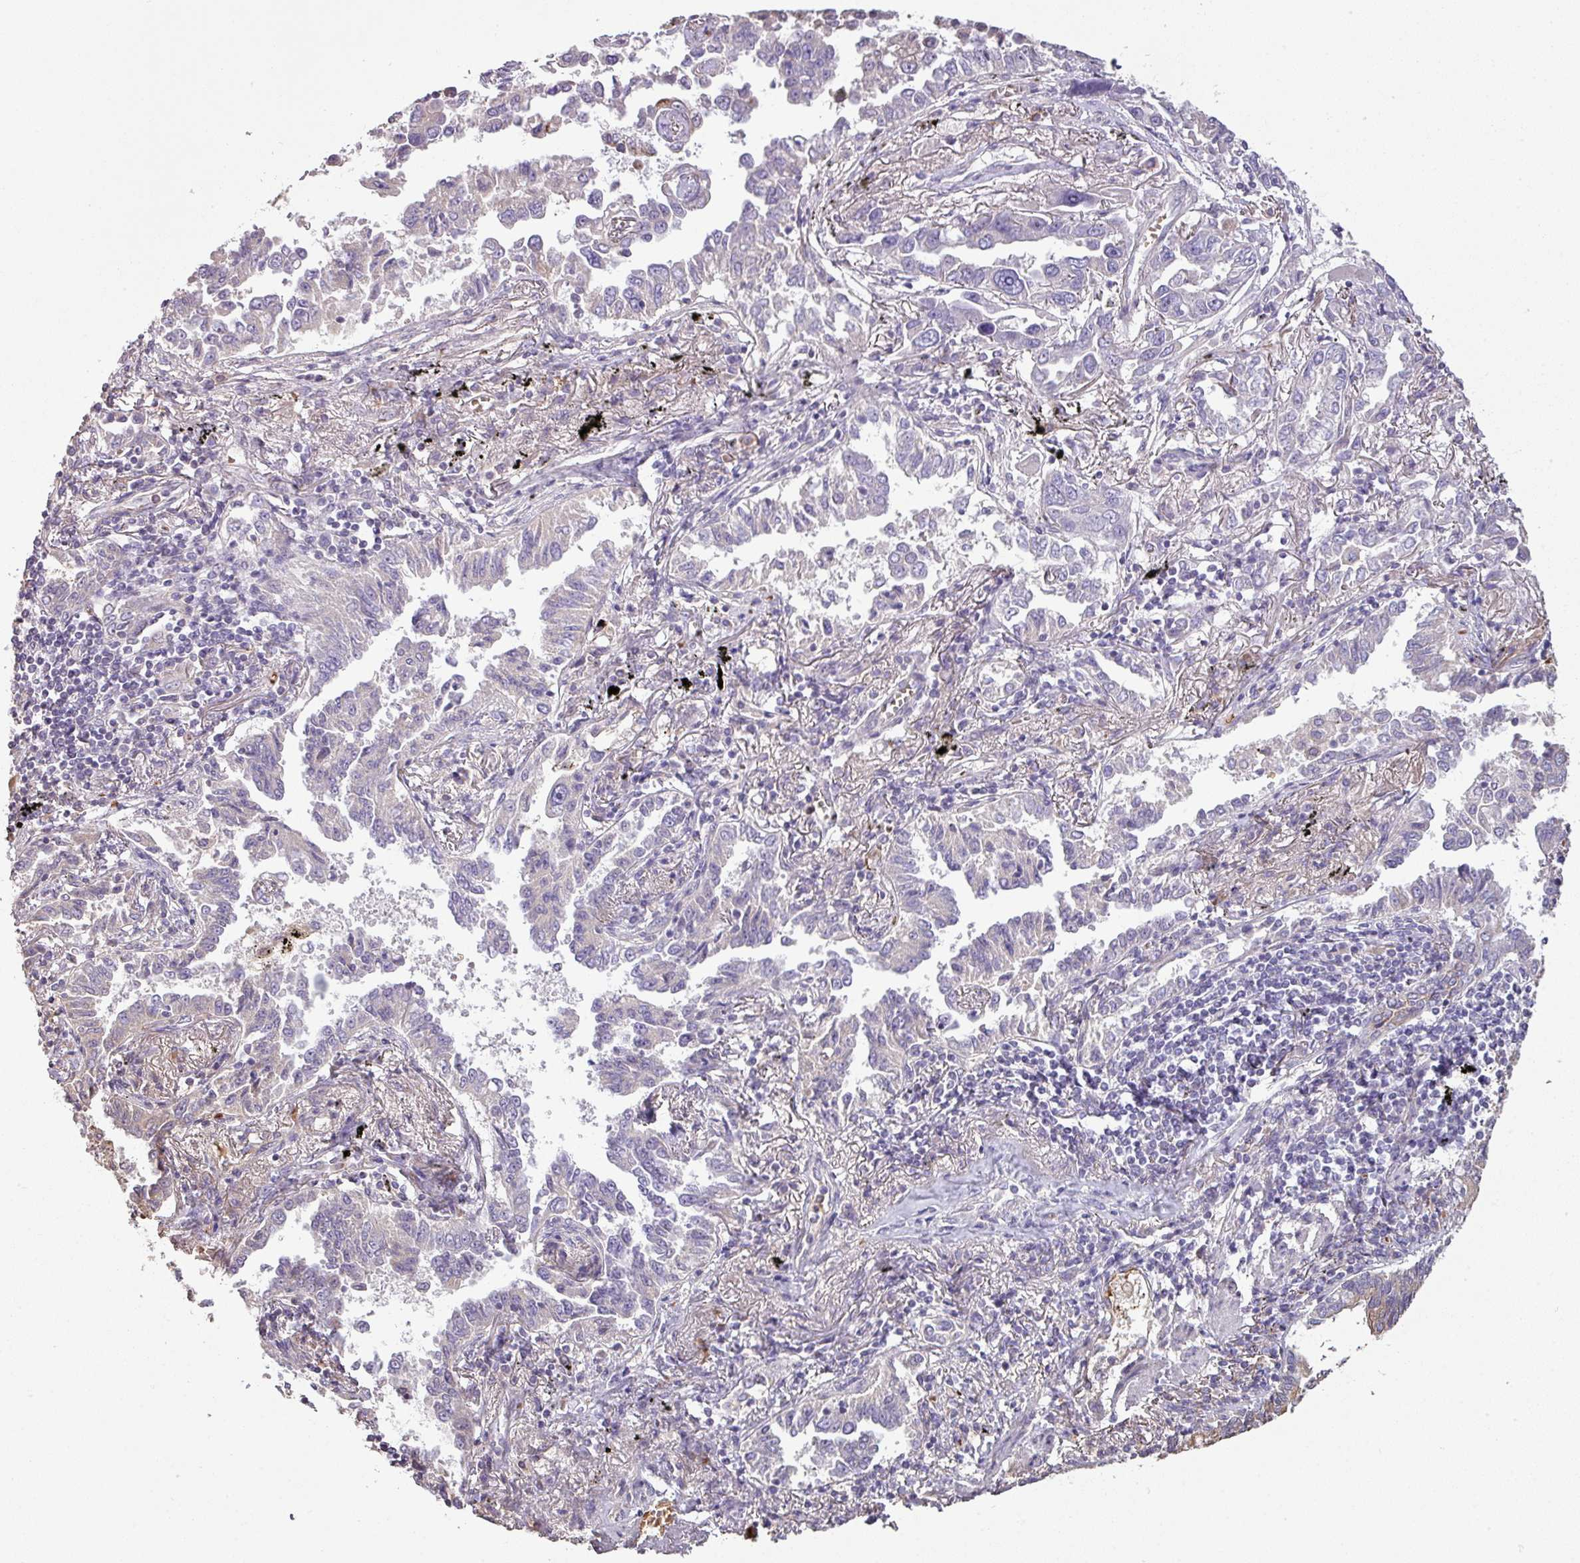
{"staining": {"intensity": "negative", "quantity": "none", "location": "none"}, "tissue": "lung cancer", "cell_type": "Tumor cells", "image_type": "cancer", "snomed": [{"axis": "morphology", "description": "Adenocarcinoma, NOS"}, {"axis": "topography", "description": "Lung"}], "caption": "Micrograph shows no significant protein staining in tumor cells of adenocarcinoma (lung).", "gene": "NHSL2", "patient": {"sex": "male", "age": 67}}